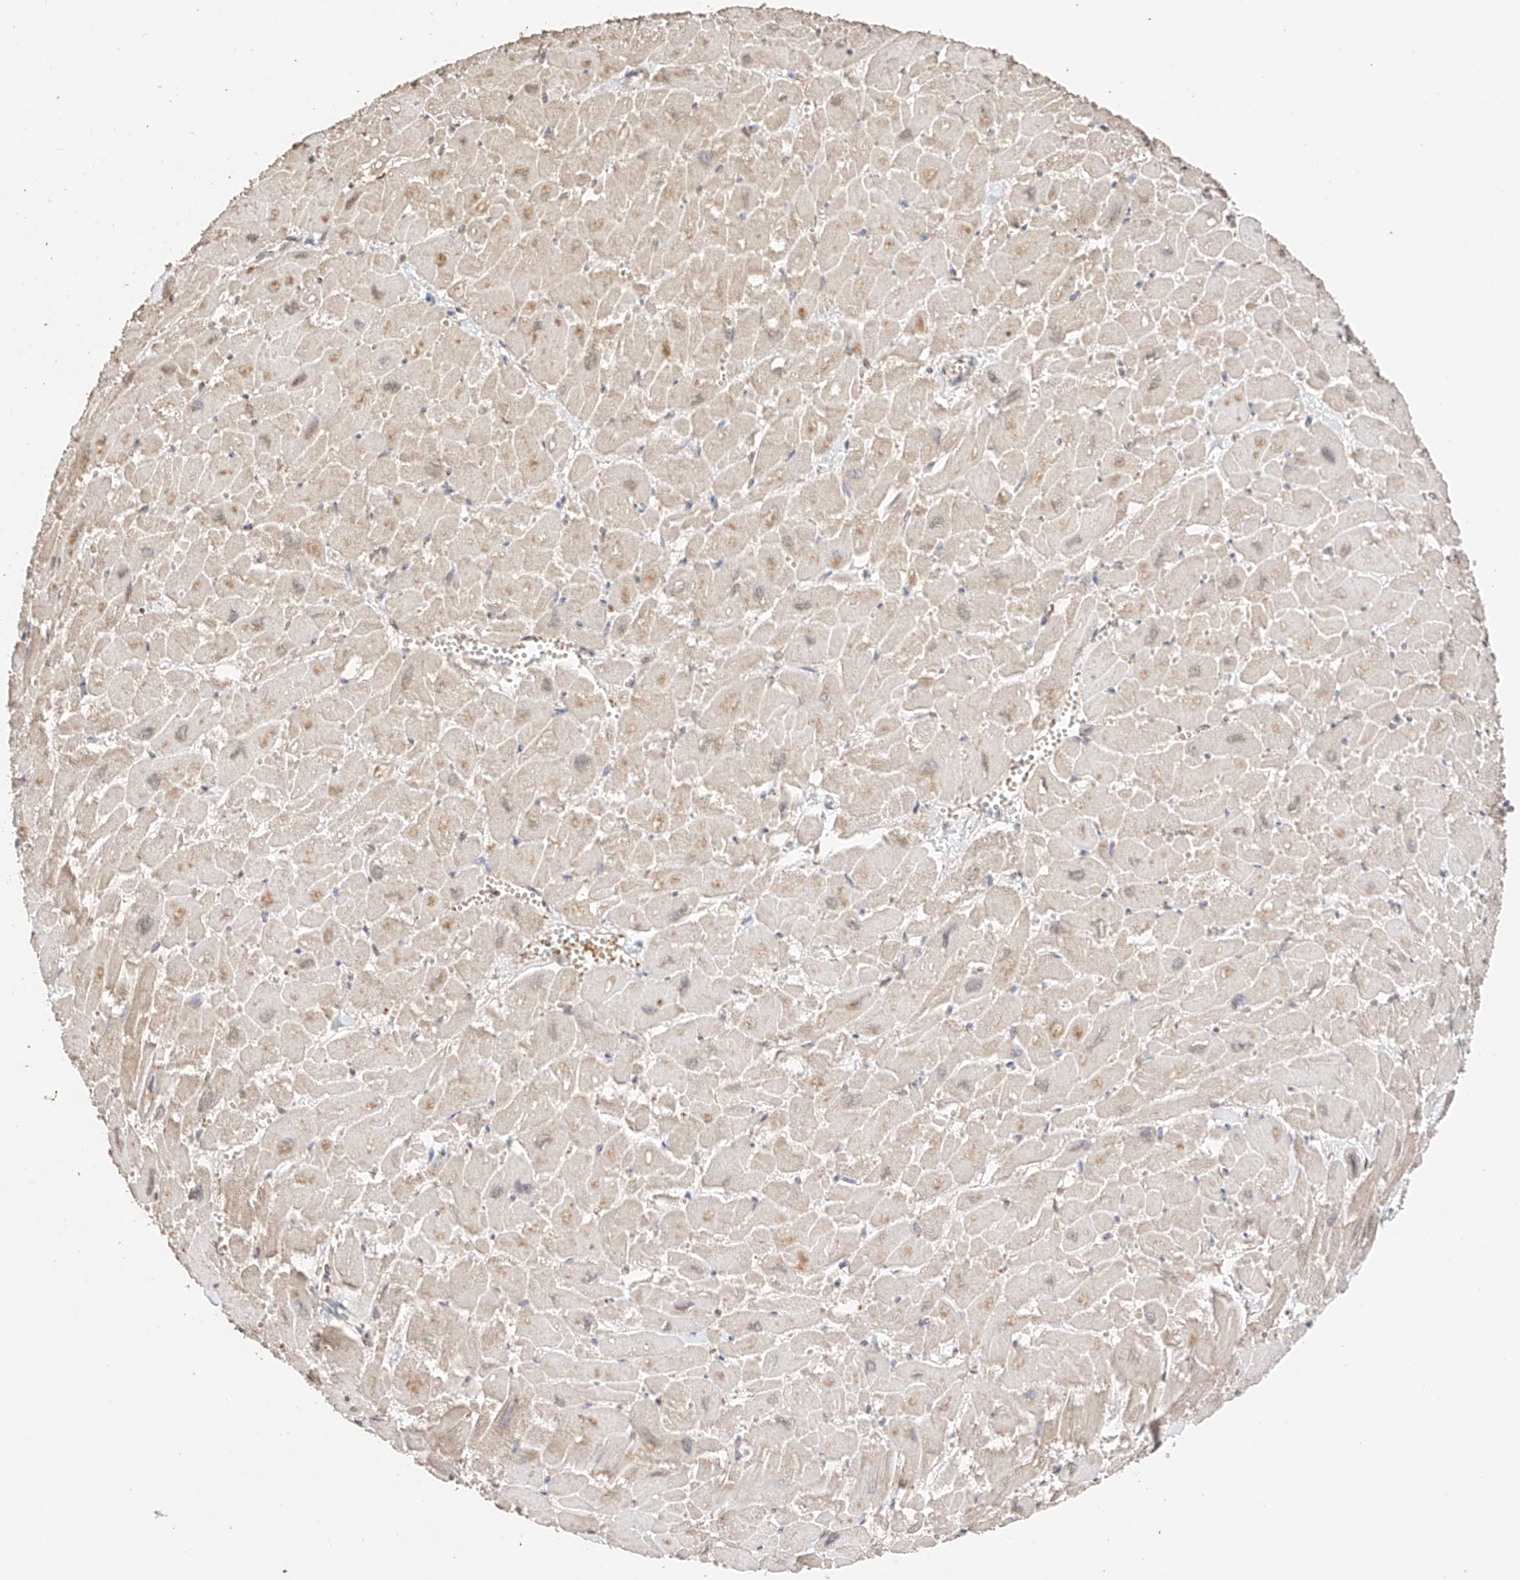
{"staining": {"intensity": "weak", "quantity": "25%-75%", "location": "cytoplasmic/membranous"}, "tissue": "heart muscle", "cell_type": "Cardiomyocytes", "image_type": "normal", "snomed": [{"axis": "morphology", "description": "Normal tissue, NOS"}, {"axis": "topography", "description": "Heart"}], "caption": "Cardiomyocytes demonstrate weak cytoplasmic/membranous positivity in approximately 25%-75% of cells in normal heart muscle.", "gene": "IL22RA2", "patient": {"sex": "male", "age": 54}}